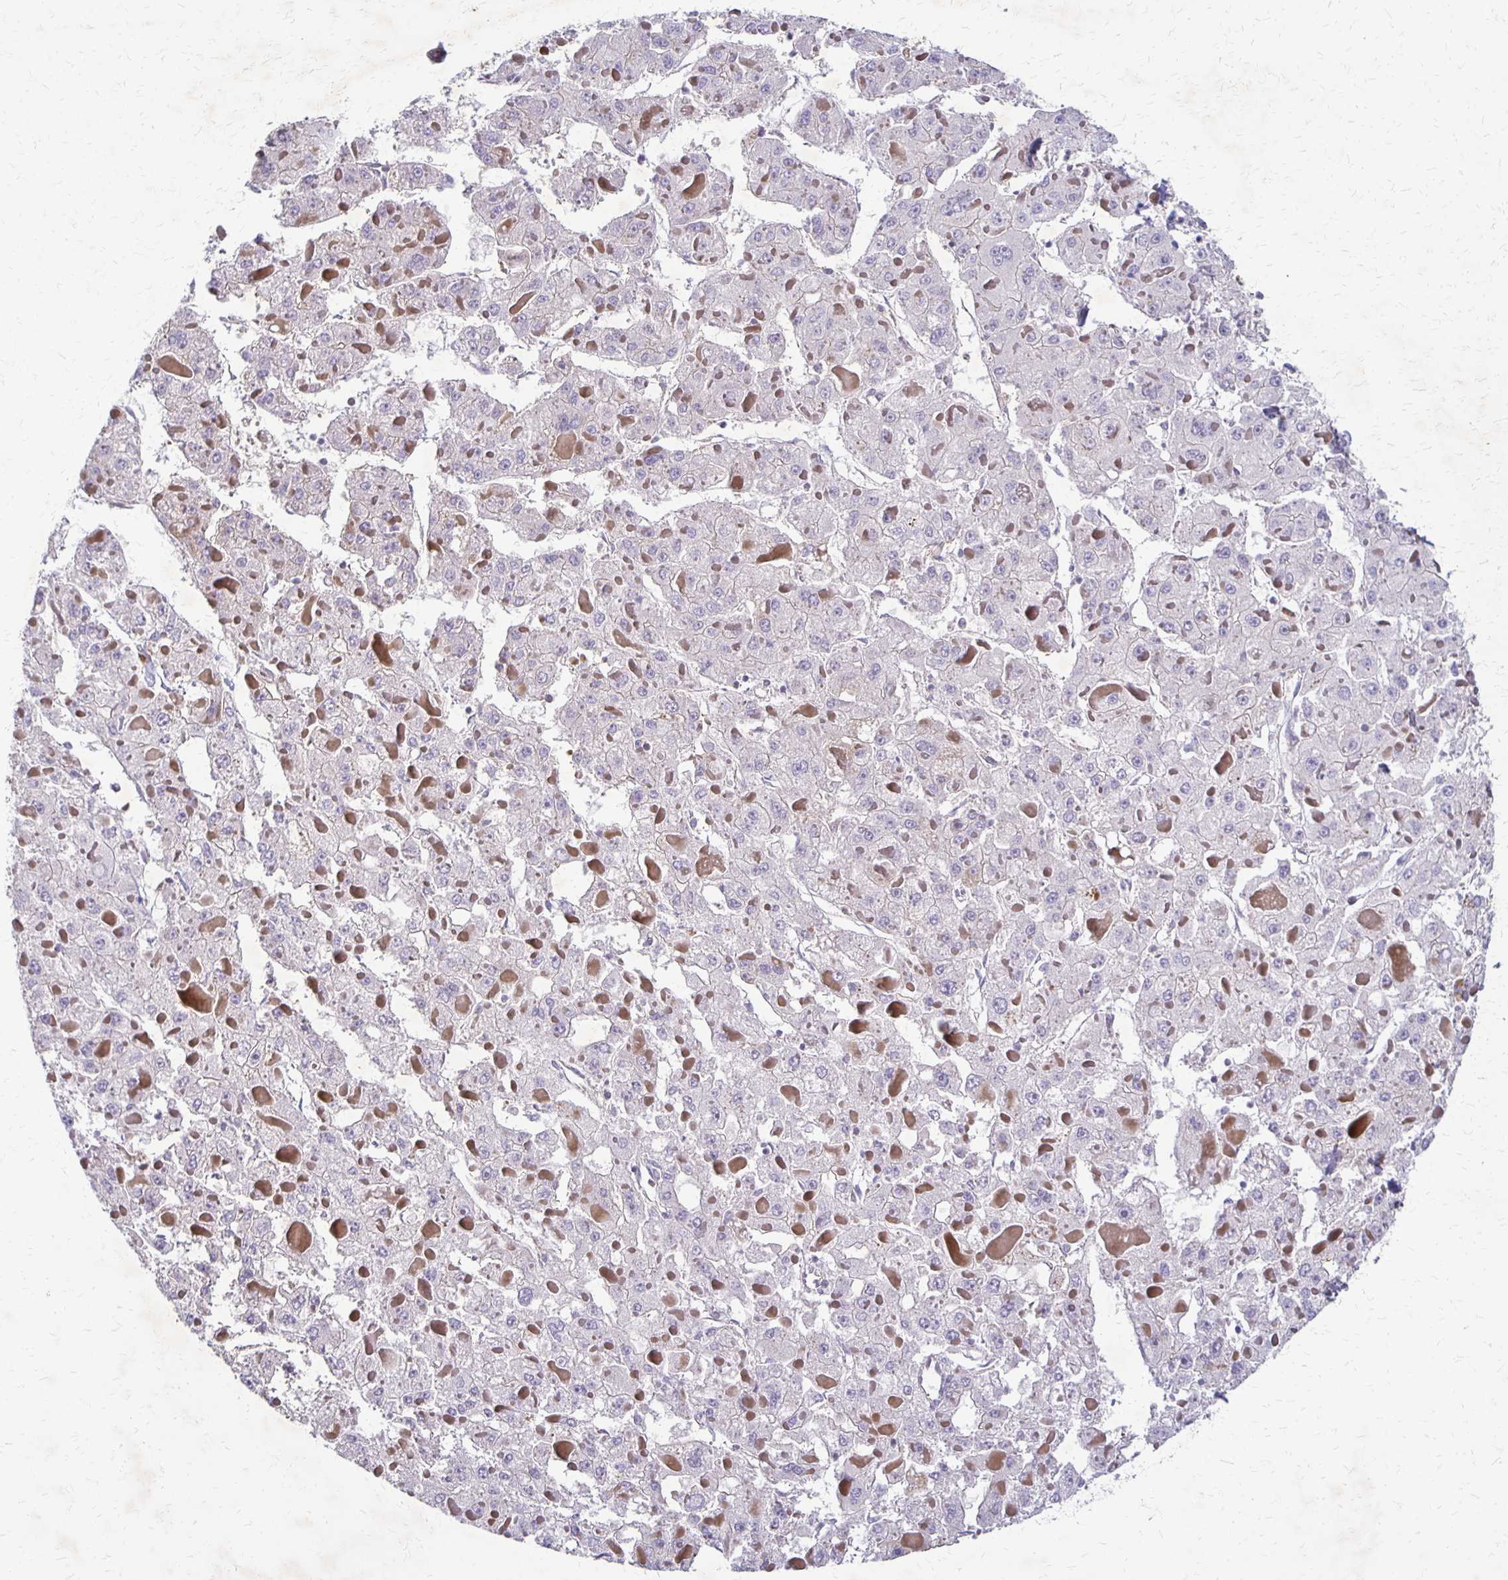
{"staining": {"intensity": "negative", "quantity": "none", "location": "none"}, "tissue": "liver cancer", "cell_type": "Tumor cells", "image_type": "cancer", "snomed": [{"axis": "morphology", "description": "Carcinoma, Hepatocellular, NOS"}, {"axis": "topography", "description": "Liver"}], "caption": "Immunohistochemical staining of human liver cancer displays no significant positivity in tumor cells.", "gene": "EIF4EBP2", "patient": {"sex": "female", "age": 73}}